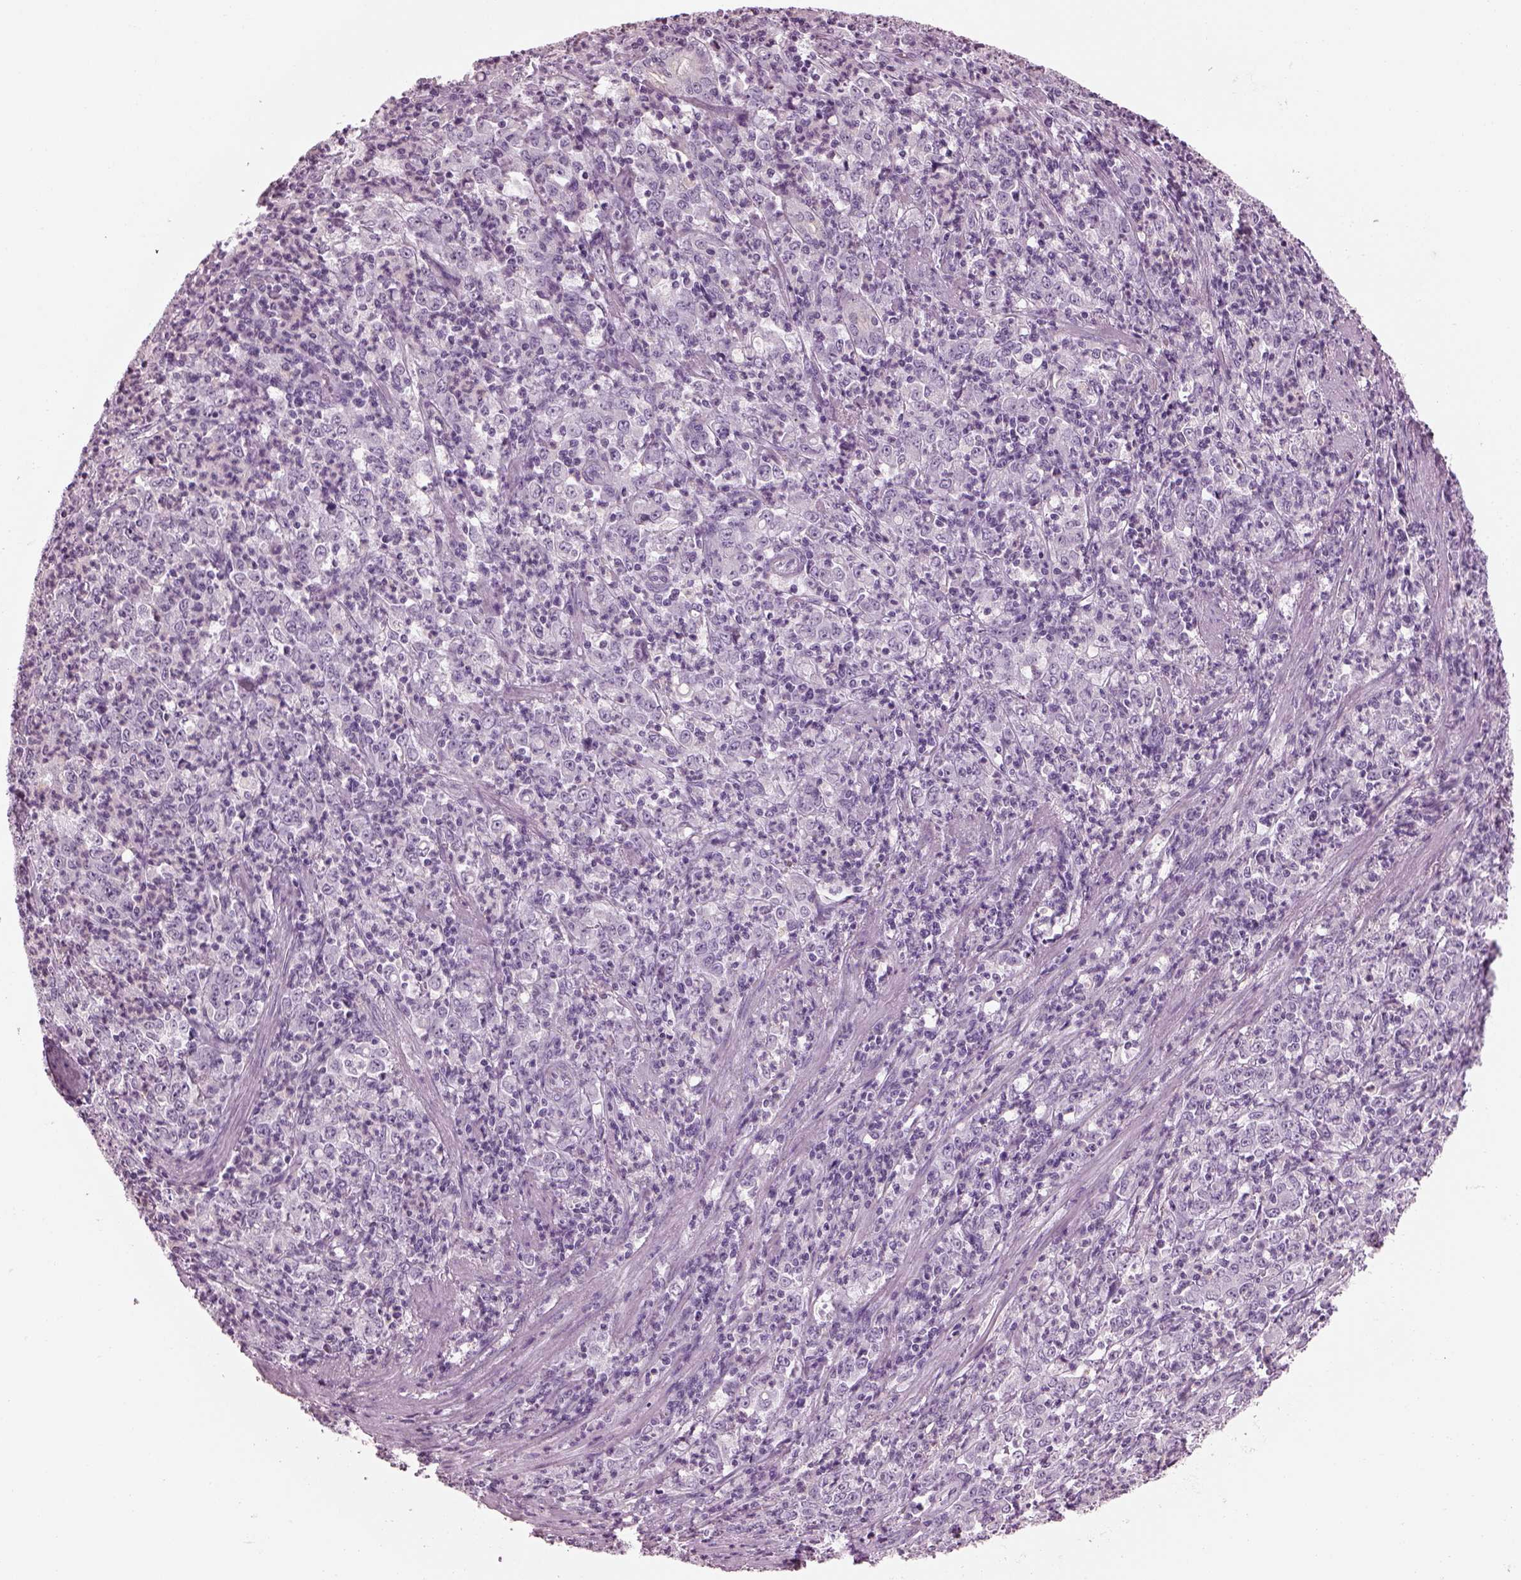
{"staining": {"intensity": "negative", "quantity": "none", "location": "none"}, "tissue": "stomach cancer", "cell_type": "Tumor cells", "image_type": "cancer", "snomed": [{"axis": "morphology", "description": "Adenocarcinoma, NOS"}, {"axis": "topography", "description": "Stomach, lower"}], "caption": "The immunohistochemistry micrograph has no significant staining in tumor cells of stomach cancer (adenocarcinoma) tissue.", "gene": "ADGRG2", "patient": {"sex": "female", "age": 71}}